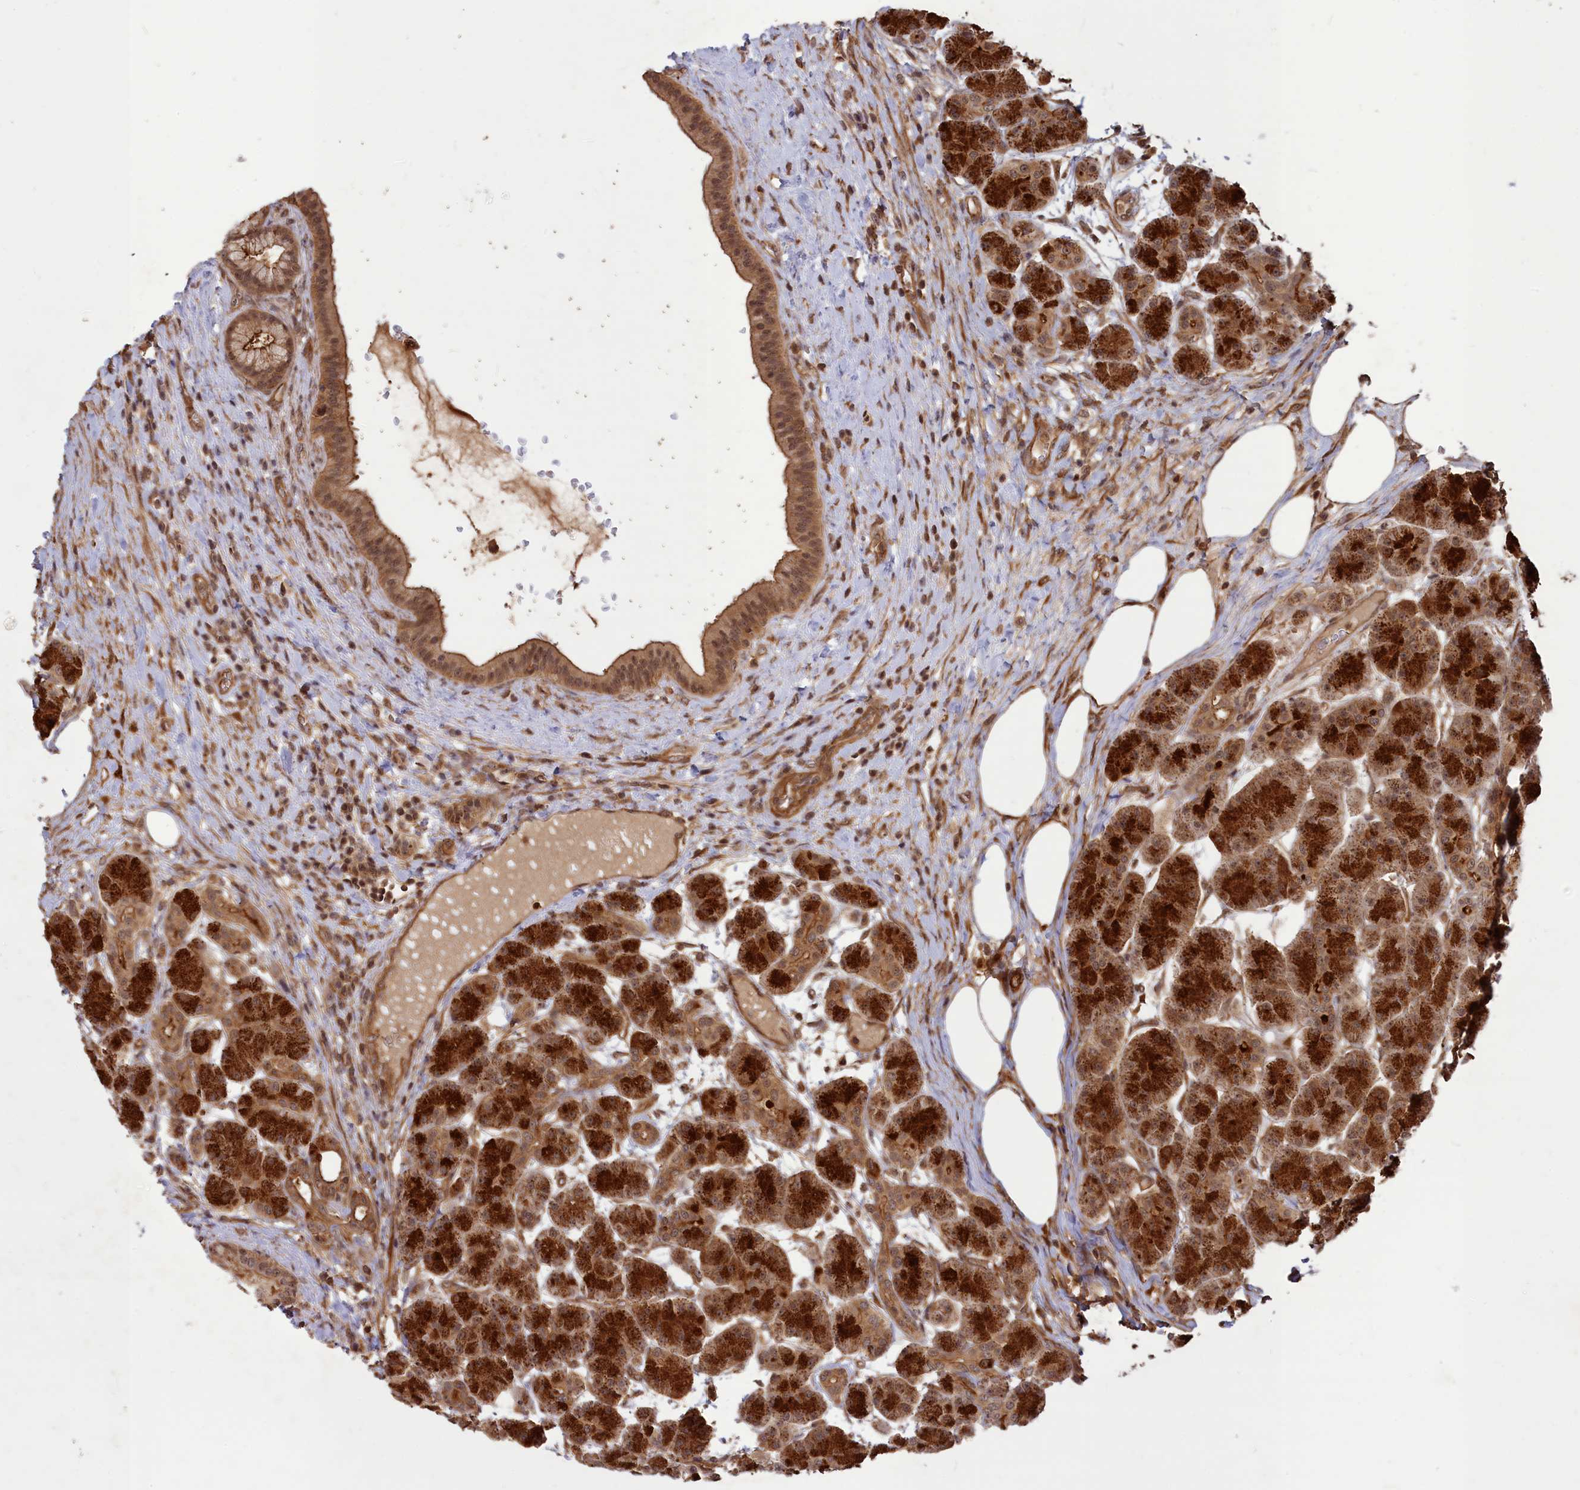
{"staining": {"intensity": "strong", "quantity": ">75%", "location": "cytoplasmic/membranous"}, "tissue": "pancreas", "cell_type": "Exocrine glandular cells", "image_type": "normal", "snomed": [{"axis": "morphology", "description": "Normal tissue, NOS"}, {"axis": "topography", "description": "Pancreas"}], "caption": "Immunohistochemical staining of unremarkable human pancreas displays high levels of strong cytoplasmic/membranous staining in approximately >75% of exocrine glandular cells. (DAB (3,3'-diaminobenzidine) IHC with brightfield microscopy, high magnification).", "gene": "CCDC174", "patient": {"sex": "male", "age": 63}}